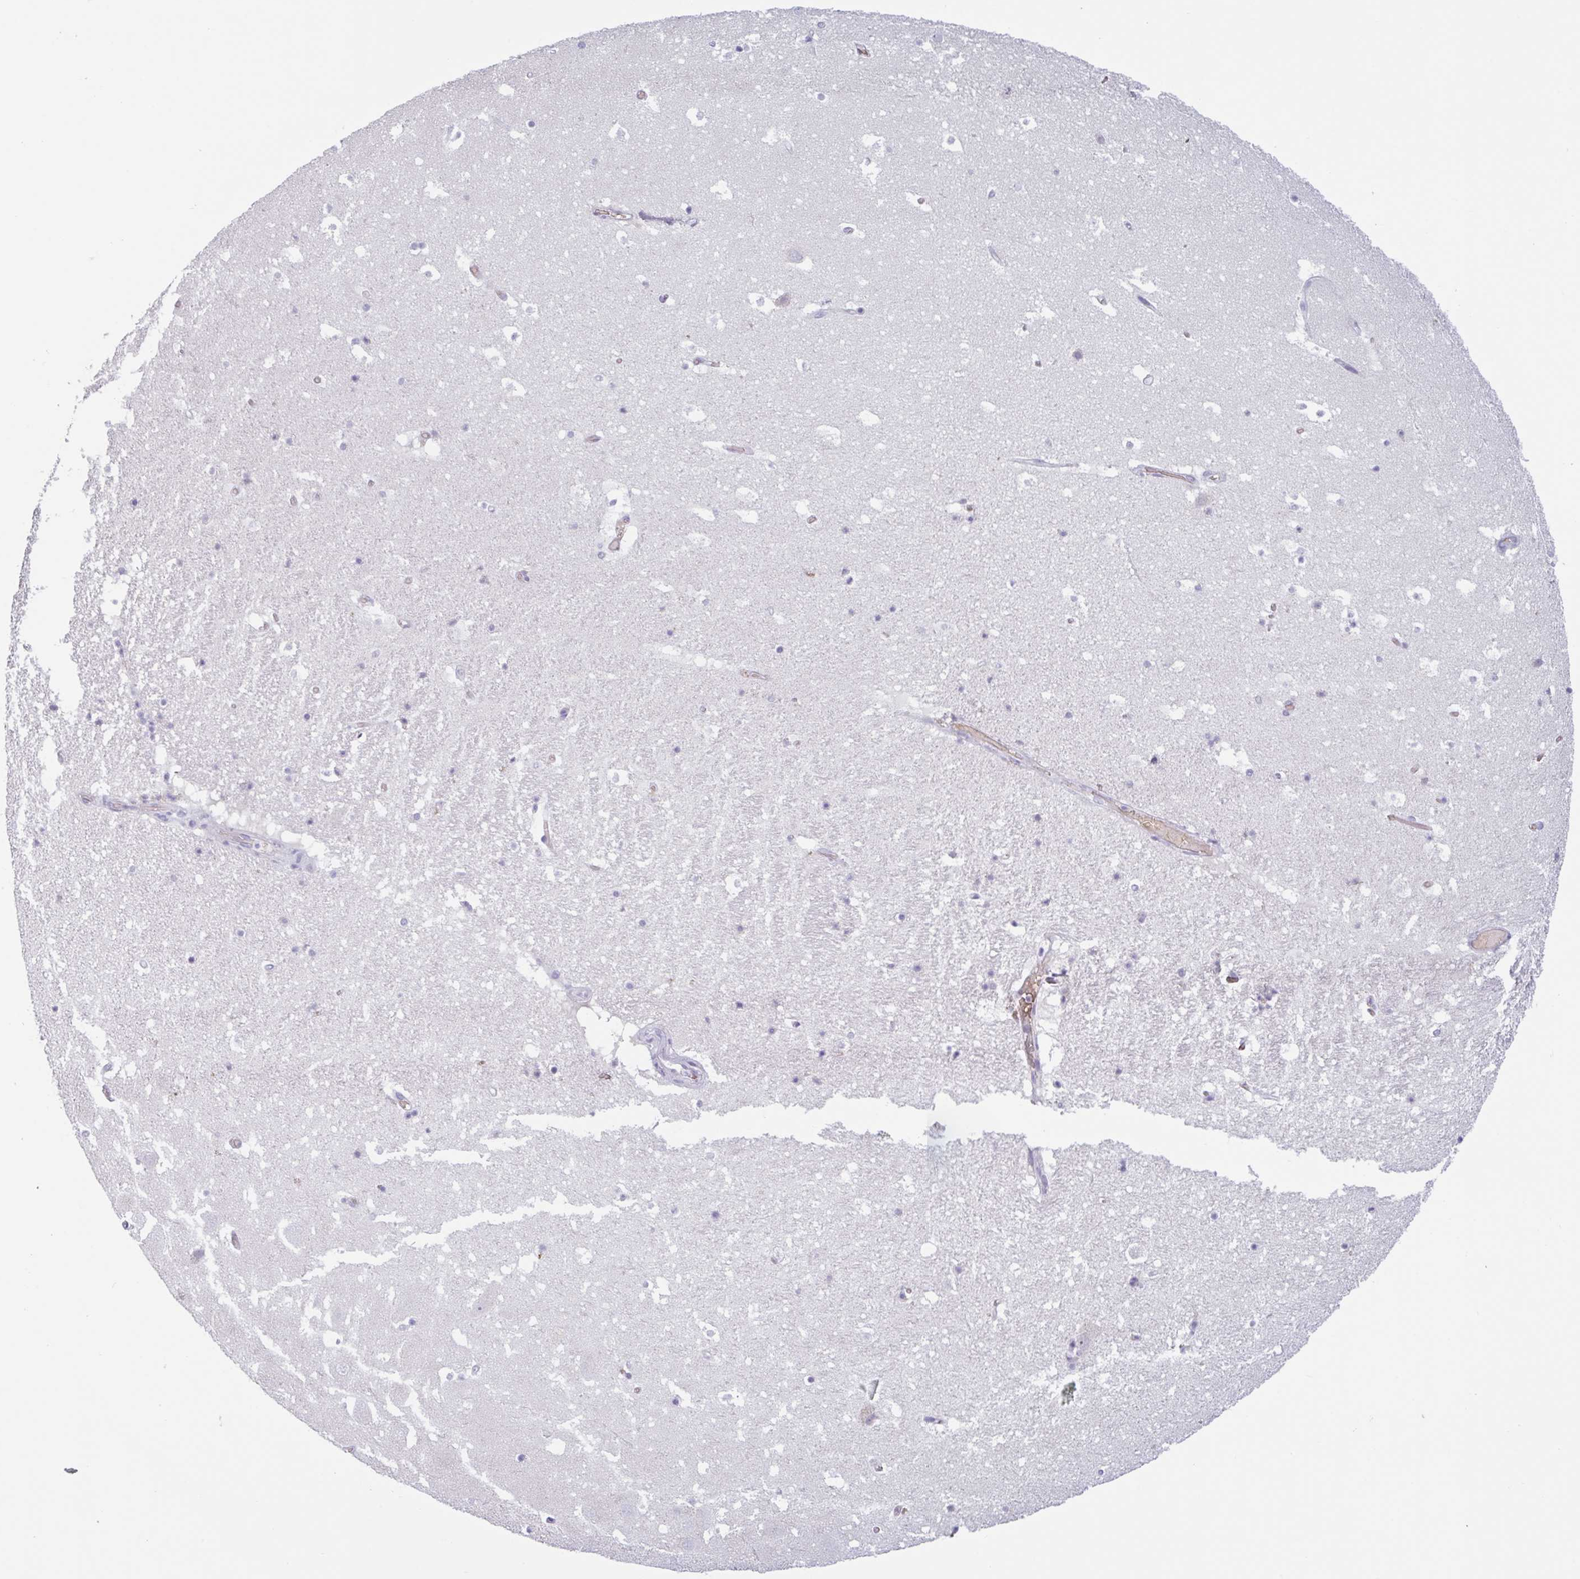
{"staining": {"intensity": "negative", "quantity": "none", "location": "none"}, "tissue": "hippocampus", "cell_type": "Glial cells", "image_type": "normal", "snomed": [{"axis": "morphology", "description": "Normal tissue, NOS"}, {"axis": "topography", "description": "Hippocampus"}], "caption": "DAB (3,3'-diaminobenzidine) immunohistochemical staining of unremarkable hippocampus reveals no significant expression in glial cells.", "gene": "RHAG", "patient": {"sex": "female", "age": 42}}